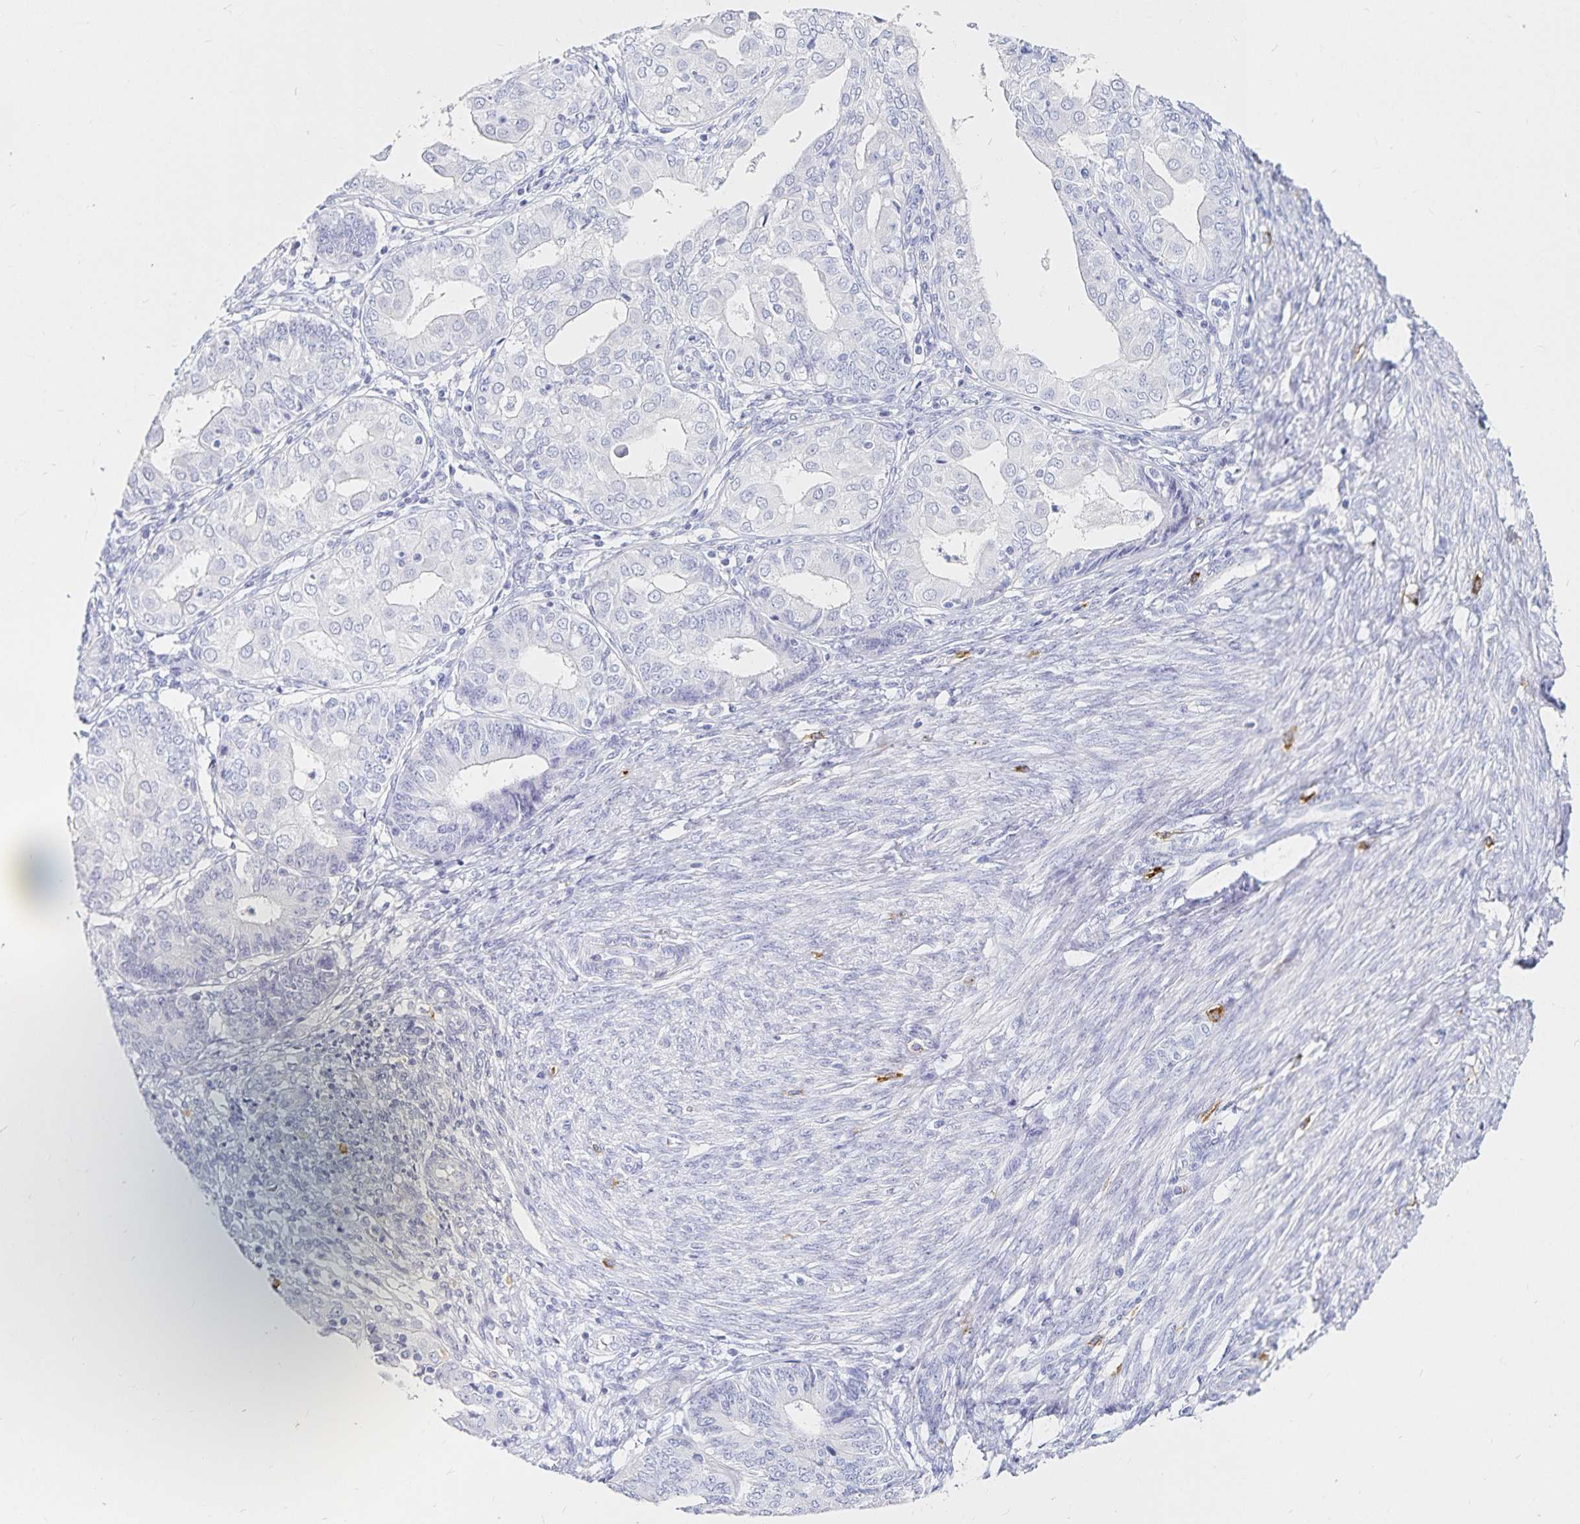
{"staining": {"intensity": "negative", "quantity": "none", "location": "none"}, "tissue": "endometrial cancer", "cell_type": "Tumor cells", "image_type": "cancer", "snomed": [{"axis": "morphology", "description": "Adenocarcinoma, NOS"}, {"axis": "topography", "description": "Endometrium"}], "caption": "Photomicrograph shows no protein positivity in tumor cells of endometrial cancer (adenocarcinoma) tissue. (Stains: DAB (3,3'-diaminobenzidine) immunohistochemistry (IHC) with hematoxylin counter stain, Microscopy: brightfield microscopy at high magnification).", "gene": "TNIP1", "patient": {"sex": "female", "age": 68}}